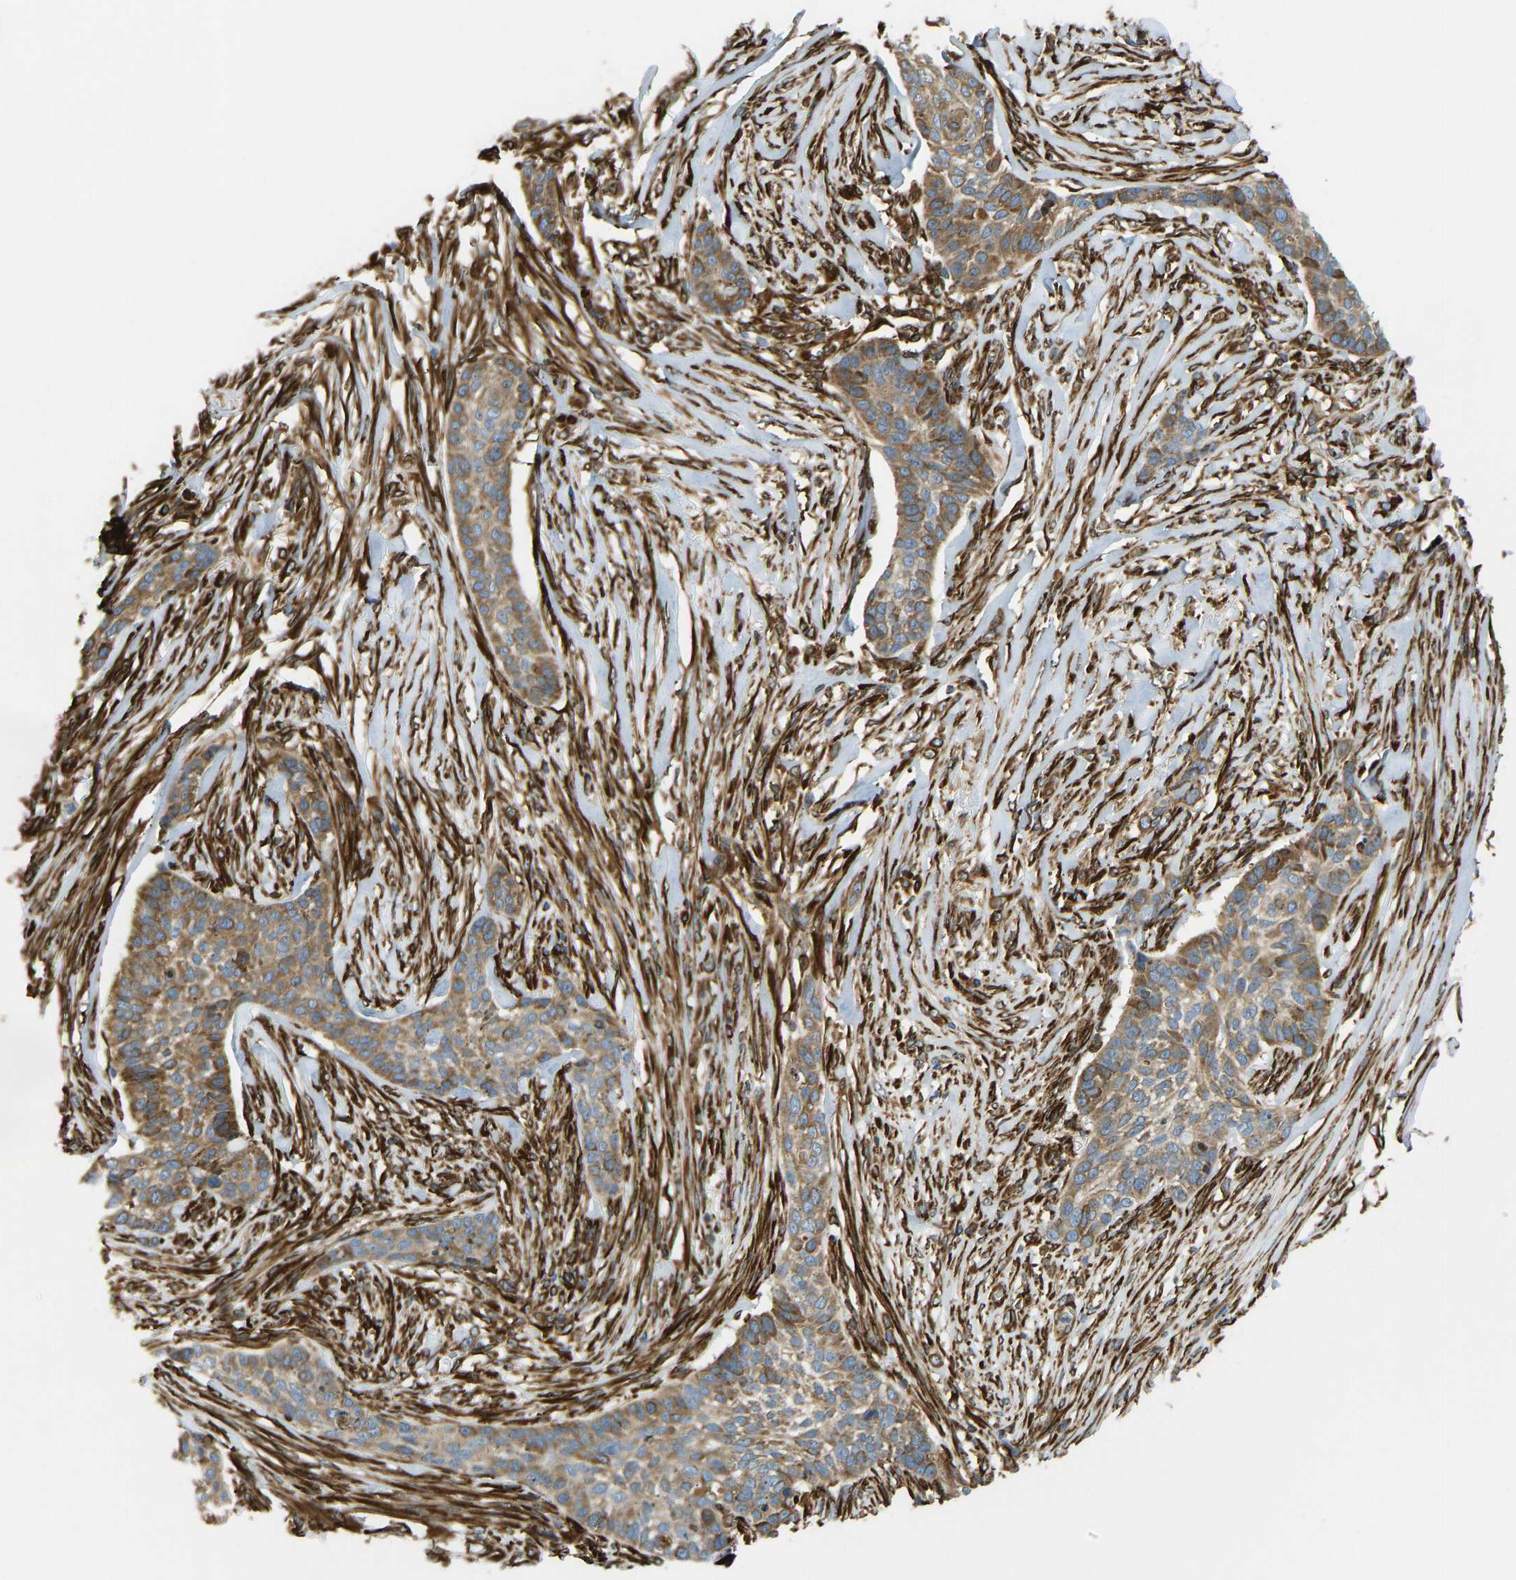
{"staining": {"intensity": "moderate", "quantity": ">75%", "location": "cytoplasmic/membranous"}, "tissue": "skin cancer", "cell_type": "Tumor cells", "image_type": "cancer", "snomed": [{"axis": "morphology", "description": "Basal cell carcinoma"}, {"axis": "topography", "description": "Skin"}], "caption": "DAB immunohistochemical staining of skin cancer shows moderate cytoplasmic/membranous protein positivity in approximately >75% of tumor cells. The staining was performed using DAB (3,3'-diaminobenzidine) to visualize the protein expression in brown, while the nuclei were stained in blue with hematoxylin (Magnification: 20x).", "gene": "BEX3", "patient": {"sex": "male", "age": 85}}